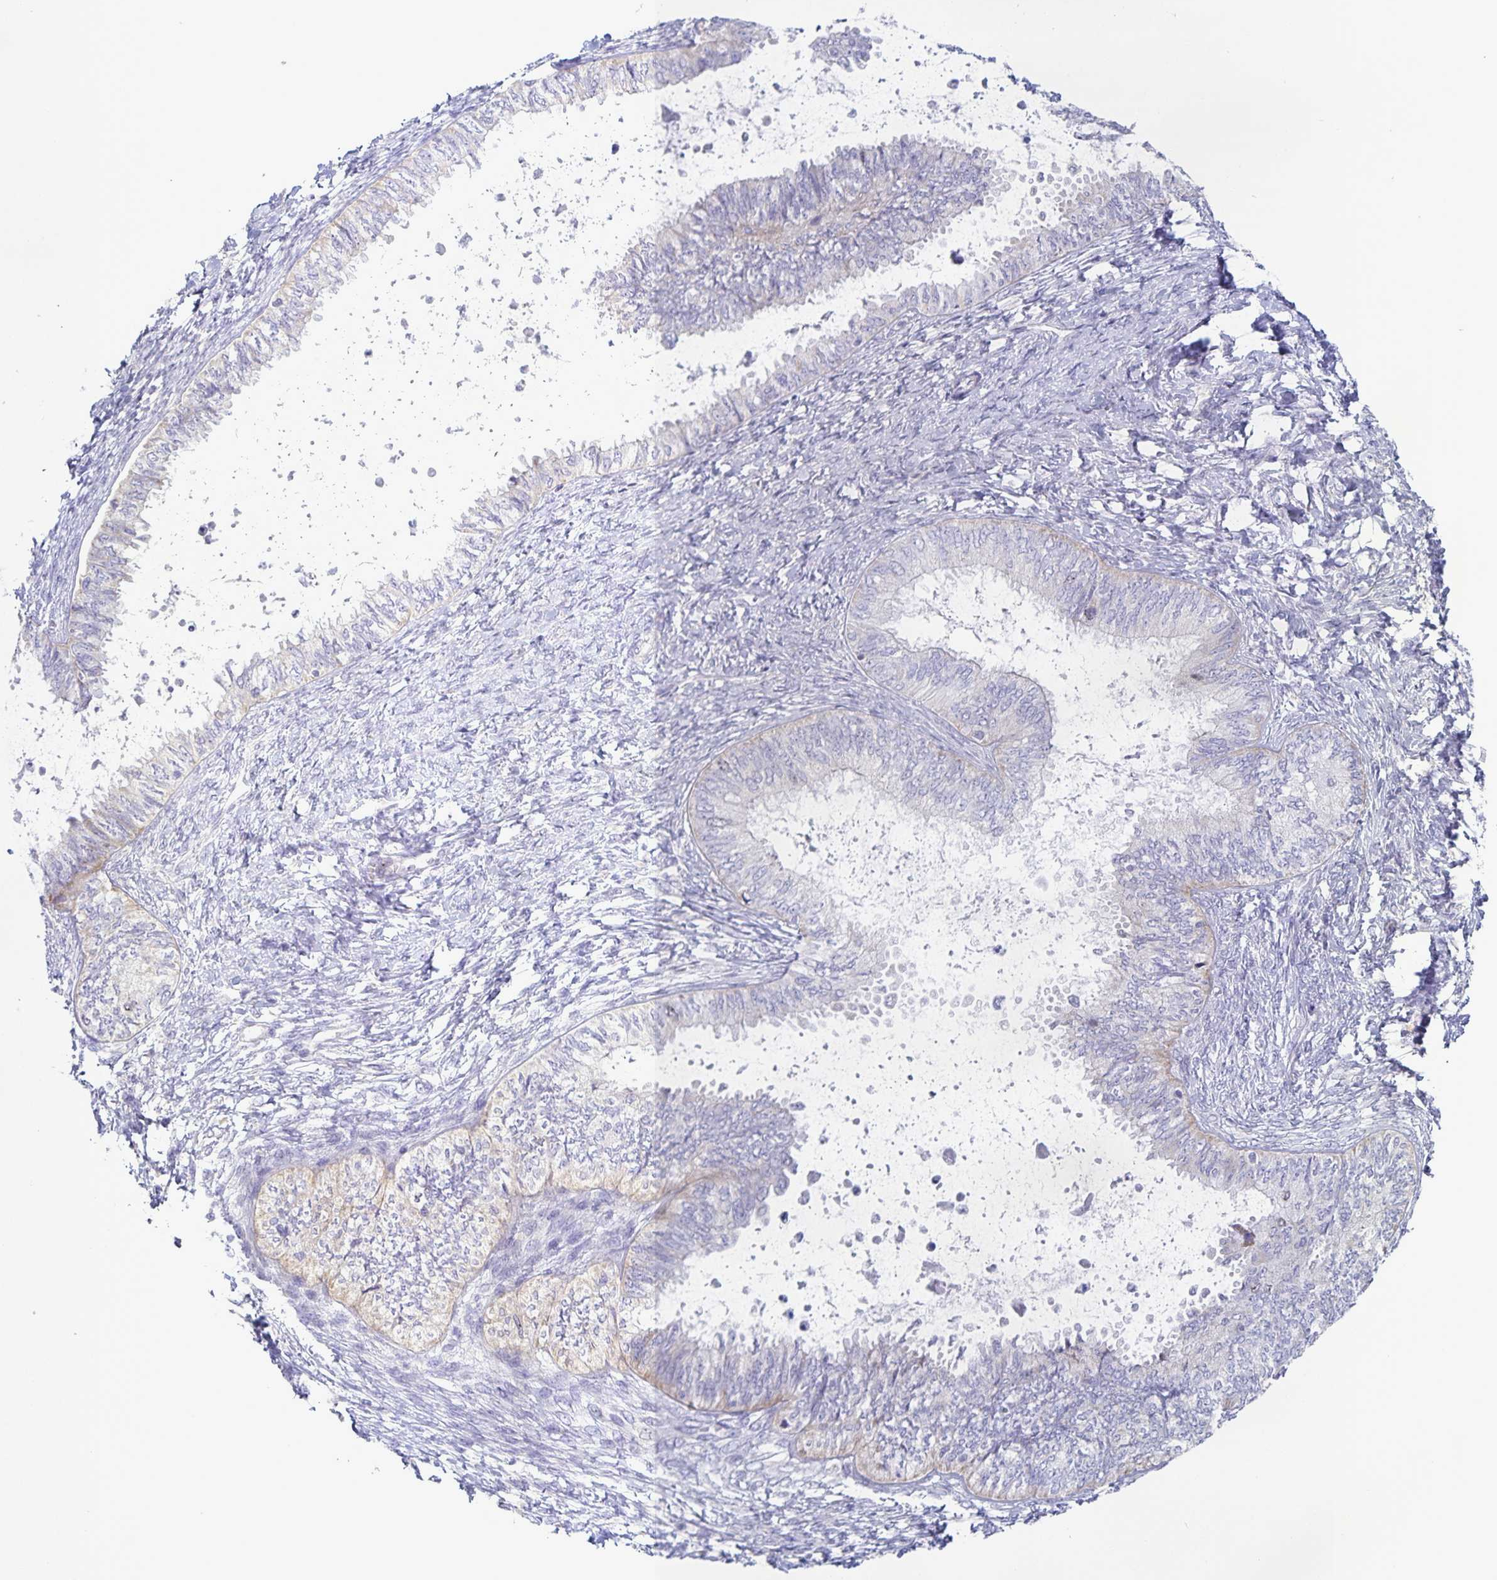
{"staining": {"intensity": "negative", "quantity": "none", "location": "none"}, "tissue": "ovarian cancer", "cell_type": "Tumor cells", "image_type": "cancer", "snomed": [{"axis": "morphology", "description": "Carcinoma, endometroid"}, {"axis": "topography", "description": "Ovary"}], "caption": "There is no significant positivity in tumor cells of ovarian endometroid carcinoma. (Brightfield microscopy of DAB (3,3'-diaminobenzidine) IHC at high magnification).", "gene": "CENPH", "patient": {"sex": "female", "age": 70}}